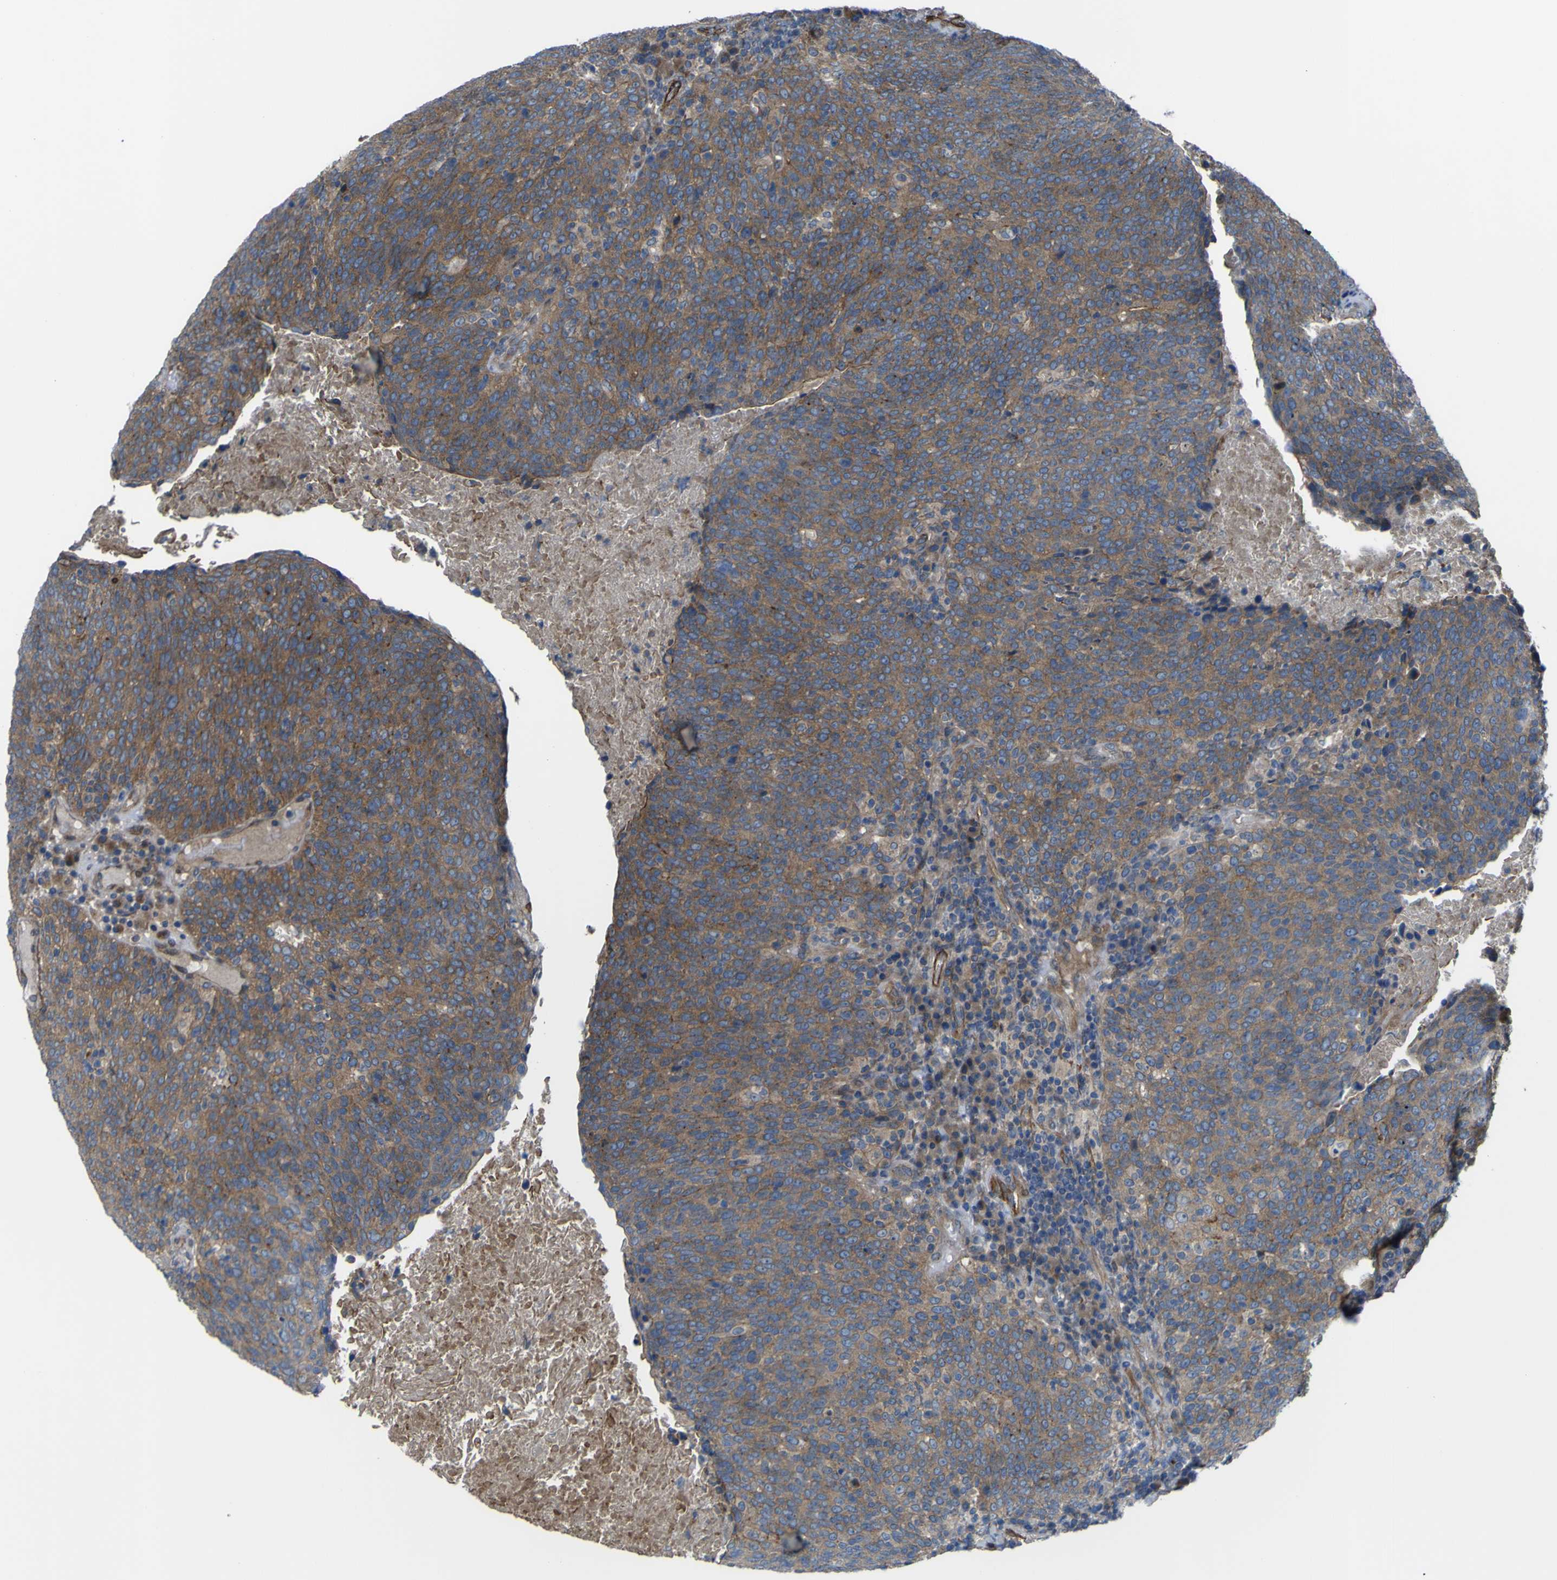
{"staining": {"intensity": "moderate", "quantity": ">75%", "location": "cytoplasmic/membranous"}, "tissue": "head and neck cancer", "cell_type": "Tumor cells", "image_type": "cancer", "snomed": [{"axis": "morphology", "description": "Squamous cell carcinoma, NOS"}, {"axis": "morphology", "description": "Squamous cell carcinoma, metastatic, NOS"}, {"axis": "topography", "description": "Lymph node"}, {"axis": "topography", "description": "Head-Neck"}], "caption": "High-power microscopy captured an immunohistochemistry histopathology image of squamous cell carcinoma (head and neck), revealing moderate cytoplasmic/membranous positivity in about >75% of tumor cells.", "gene": "FBXO30", "patient": {"sex": "male", "age": 62}}